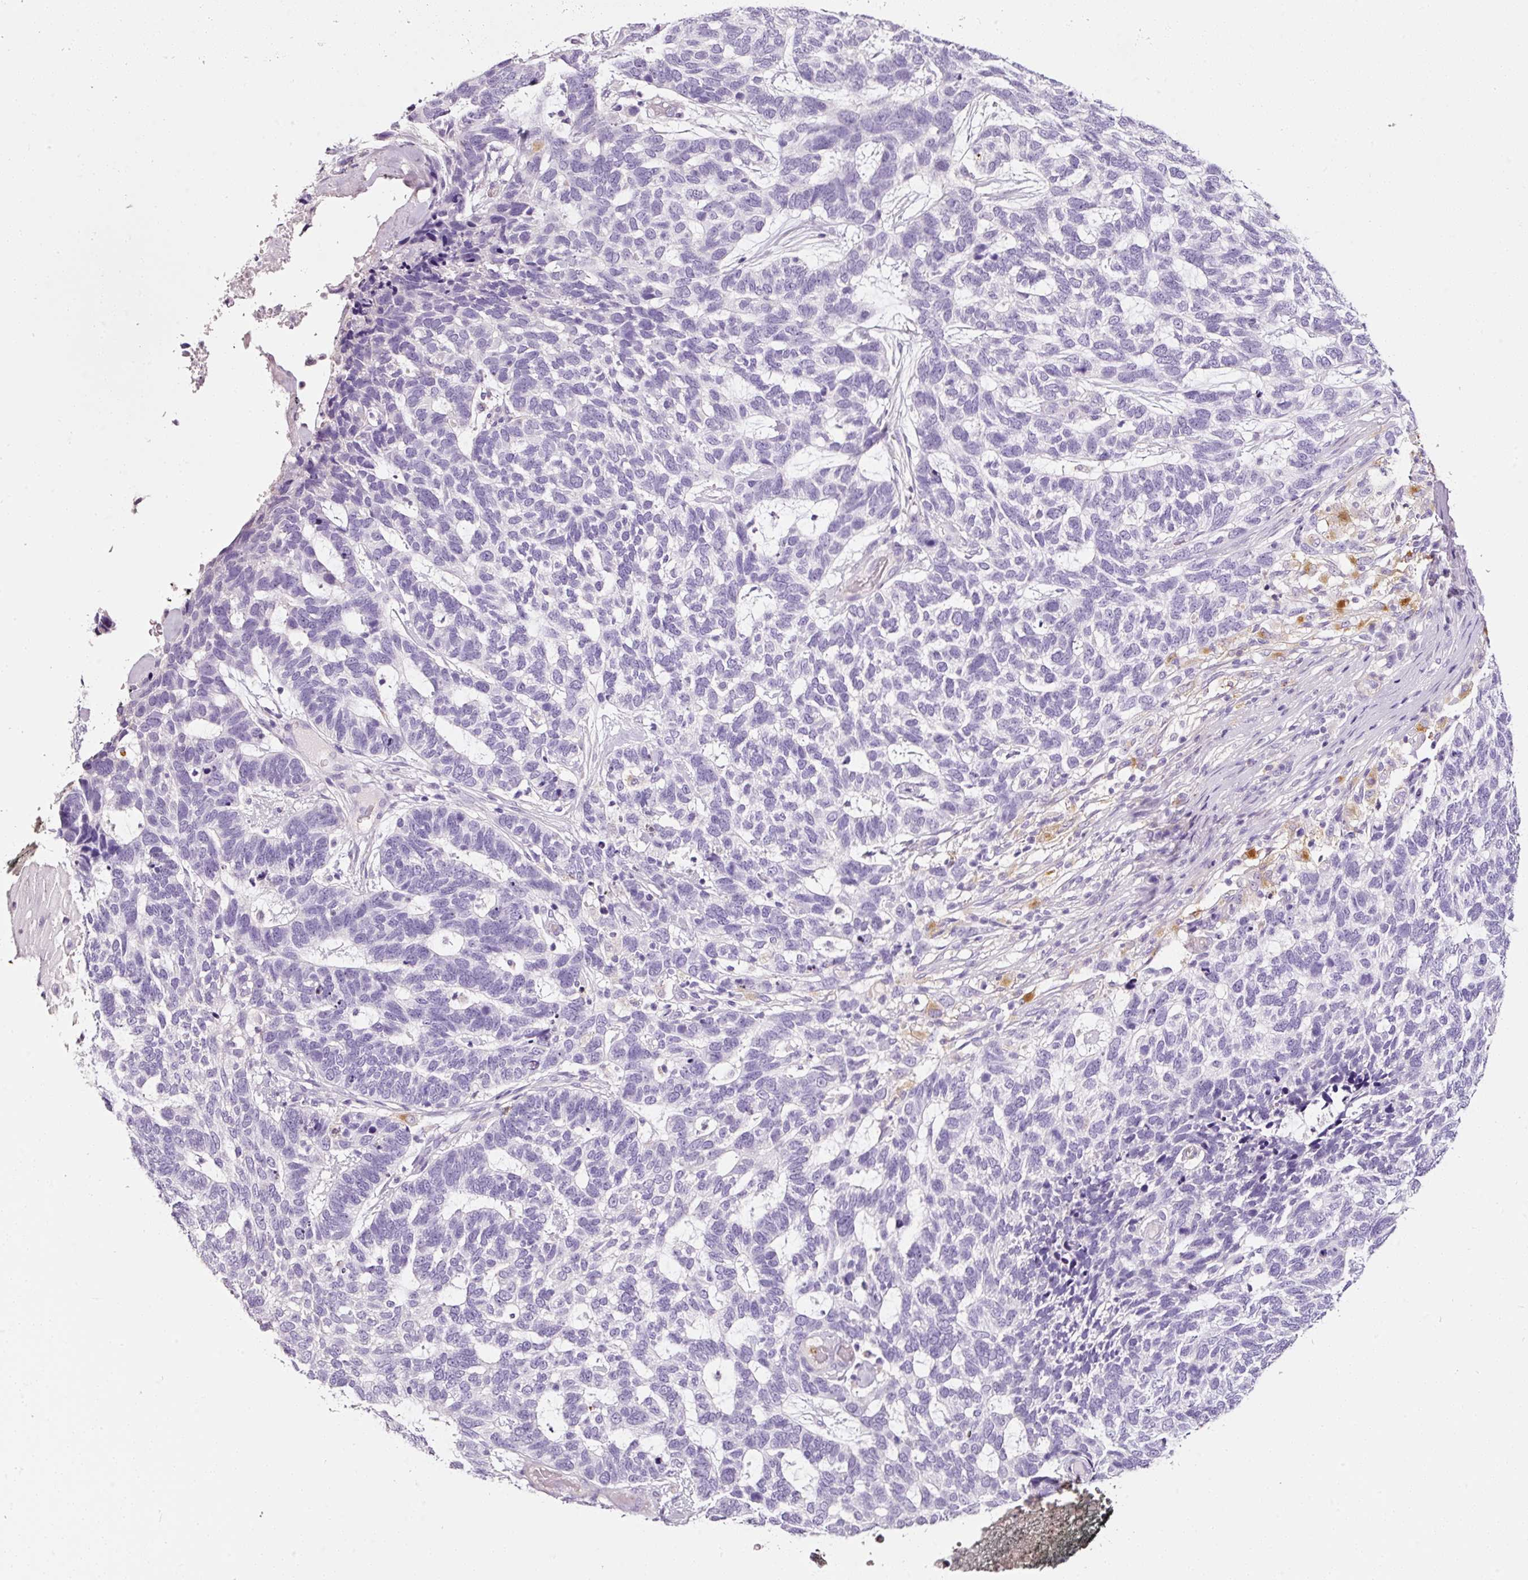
{"staining": {"intensity": "negative", "quantity": "none", "location": "none"}, "tissue": "skin cancer", "cell_type": "Tumor cells", "image_type": "cancer", "snomed": [{"axis": "morphology", "description": "Basal cell carcinoma"}, {"axis": "topography", "description": "Skin"}], "caption": "A high-resolution histopathology image shows immunohistochemistry staining of skin basal cell carcinoma, which demonstrates no significant staining in tumor cells. (Immunohistochemistry, brightfield microscopy, high magnification).", "gene": "CYB561A3", "patient": {"sex": "female", "age": 65}}